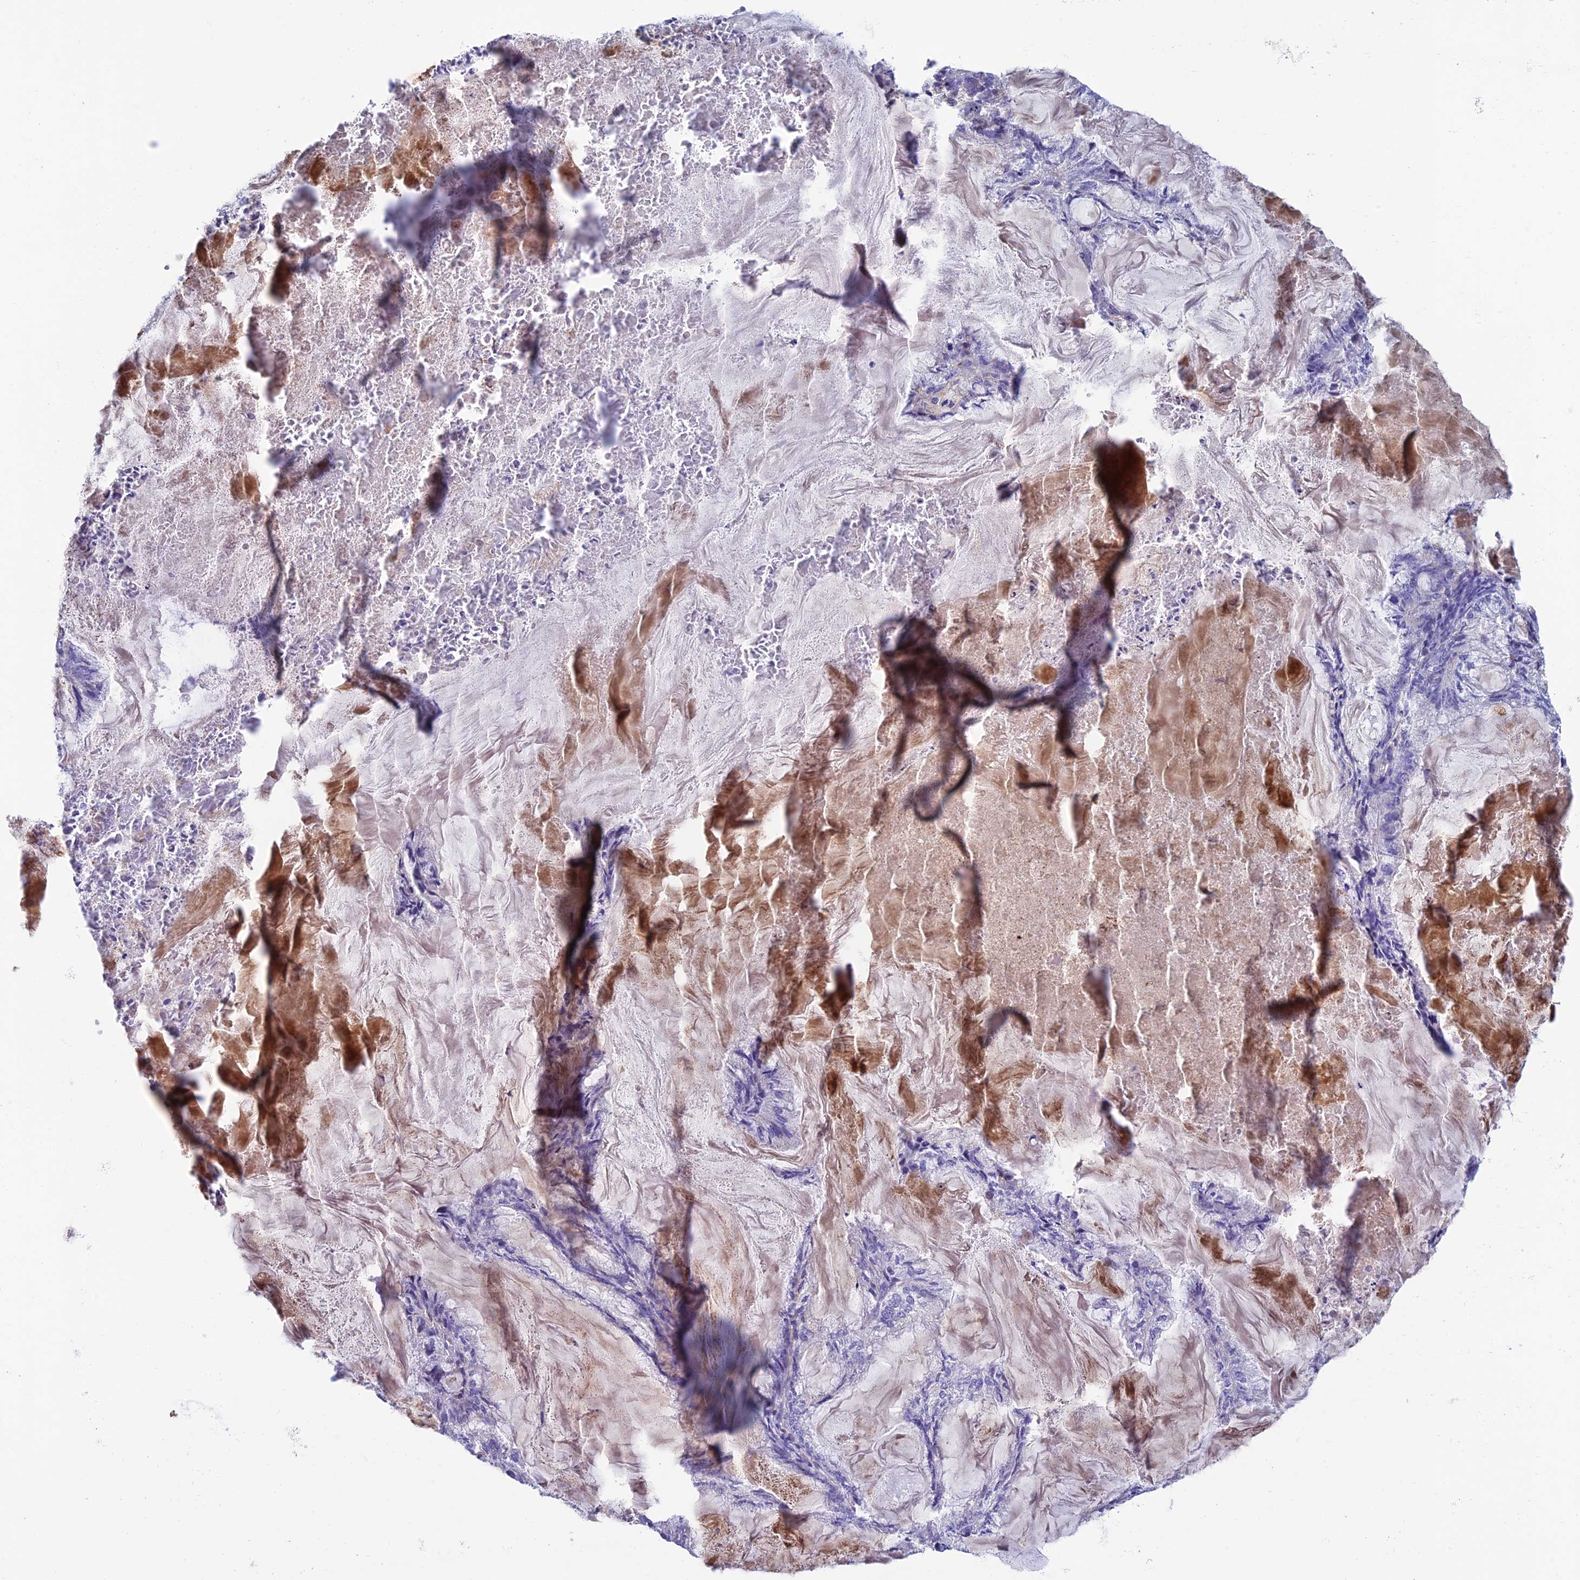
{"staining": {"intensity": "negative", "quantity": "none", "location": "none"}, "tissue": "endometrial cancer", "cell_type": "Tumor cells", "image_type": "cancer", "snomed": [{"axis": "morphology", "description": "Adenocarcinoma, NOS"}, {"axis": "topography", "description": "Endometrium"}], "caption": "An immunohistochemistry image of endometrial cancer is shown. There is no staining in tumor cells of endometrial cancer.", "gene": "FAM178B", "patient": {"sex": "female", "age": 86}}